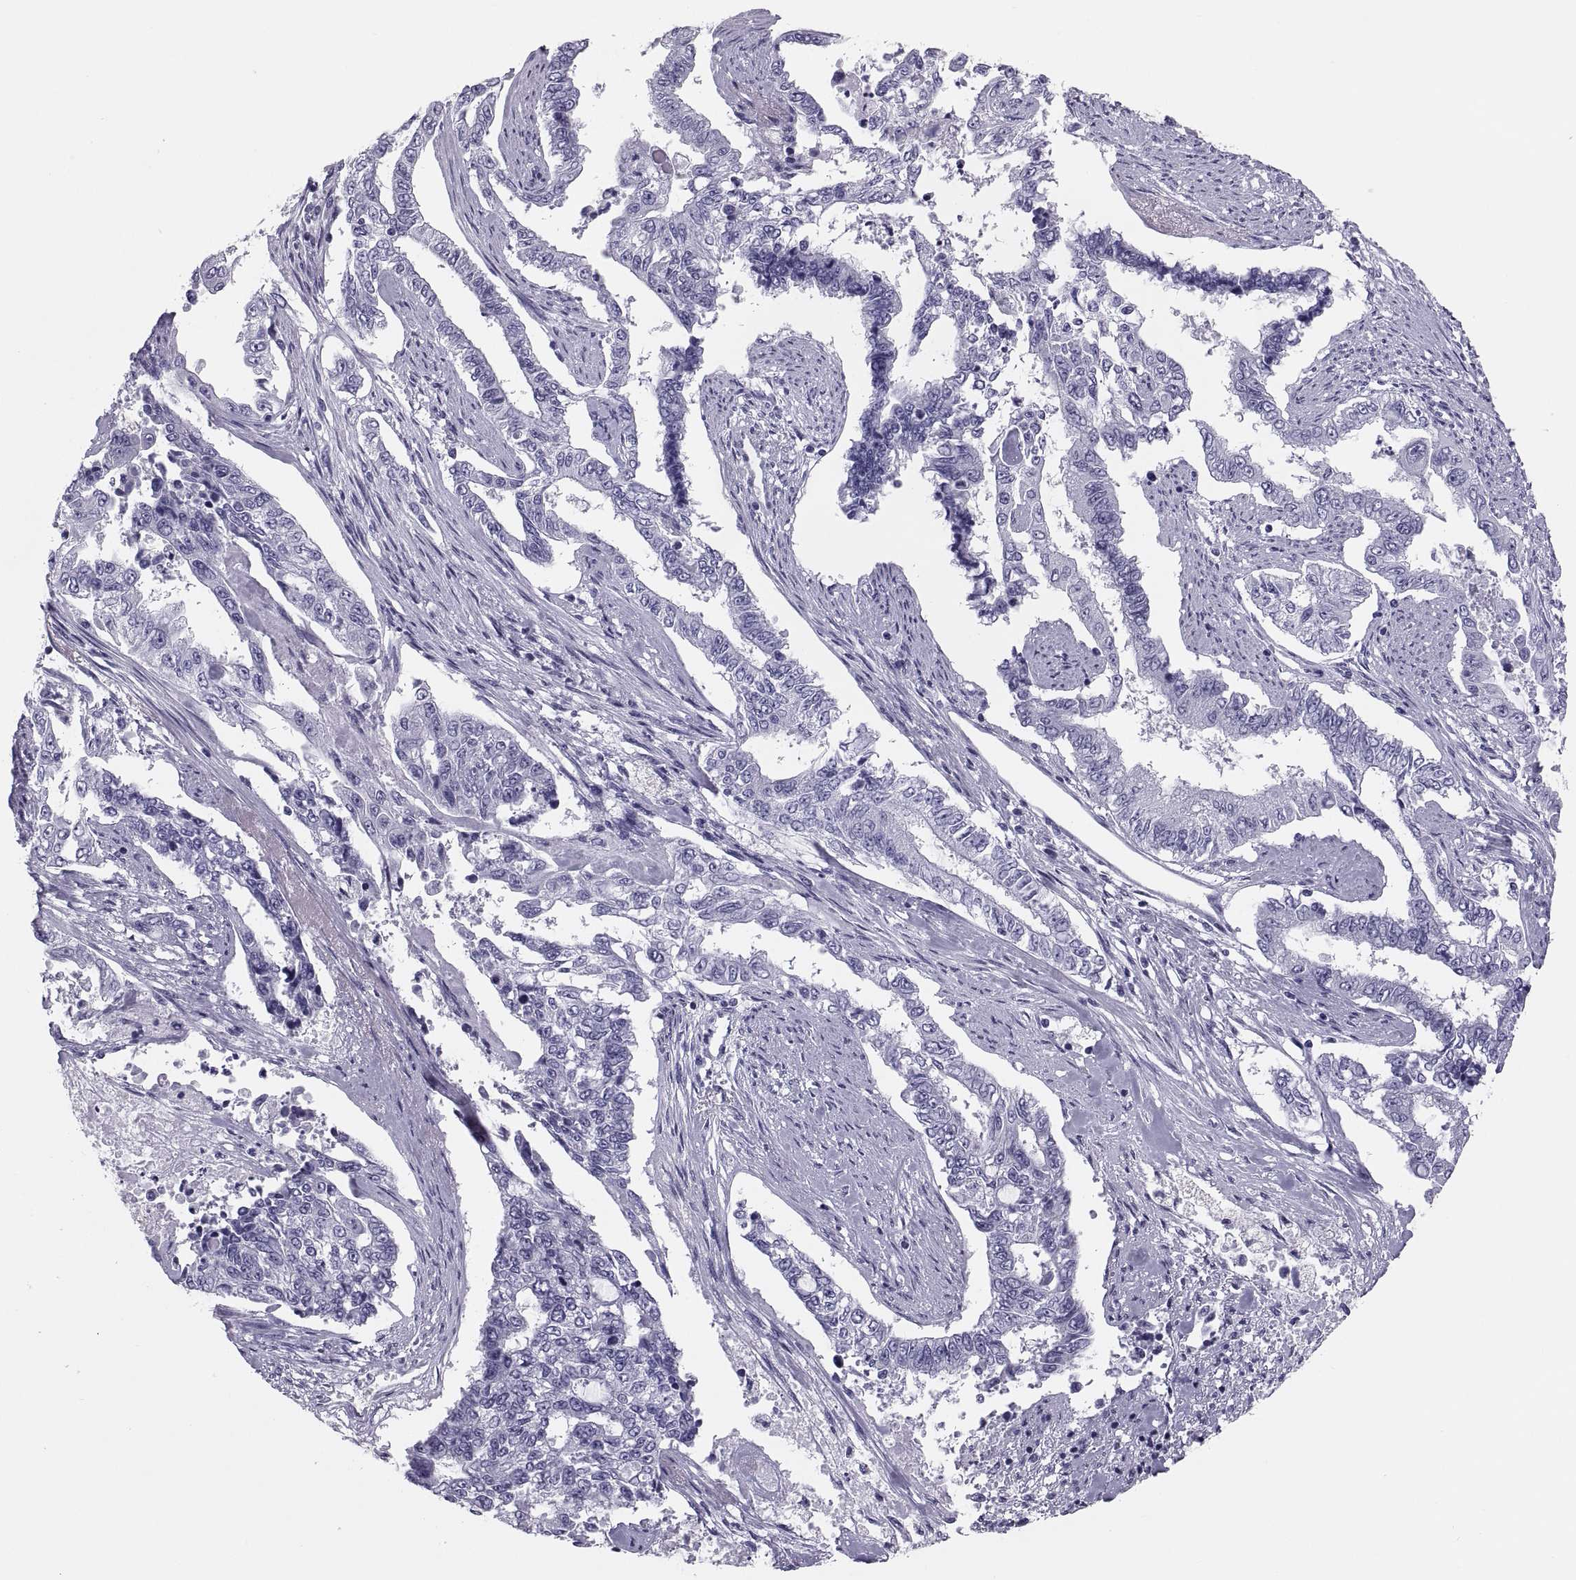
{"staining": {"intensity": "negative", "quantity": "none", "location": "none"}, "tissue": "endometrial cancer", "cell_type": "Tumor cells", "image_type": "cancer", "snomed": [{"axis": "morphology", "description": "Adenocarcinoma, NOS"}, {"axis": "topography", "description": "Uterus"}], "caption": "Micrograph shows no significant protein expression in tumor cells of adenocarcinoma (endometrial).", "gene": "PAX2", "patient": {"sex": "female", "age": 59}}